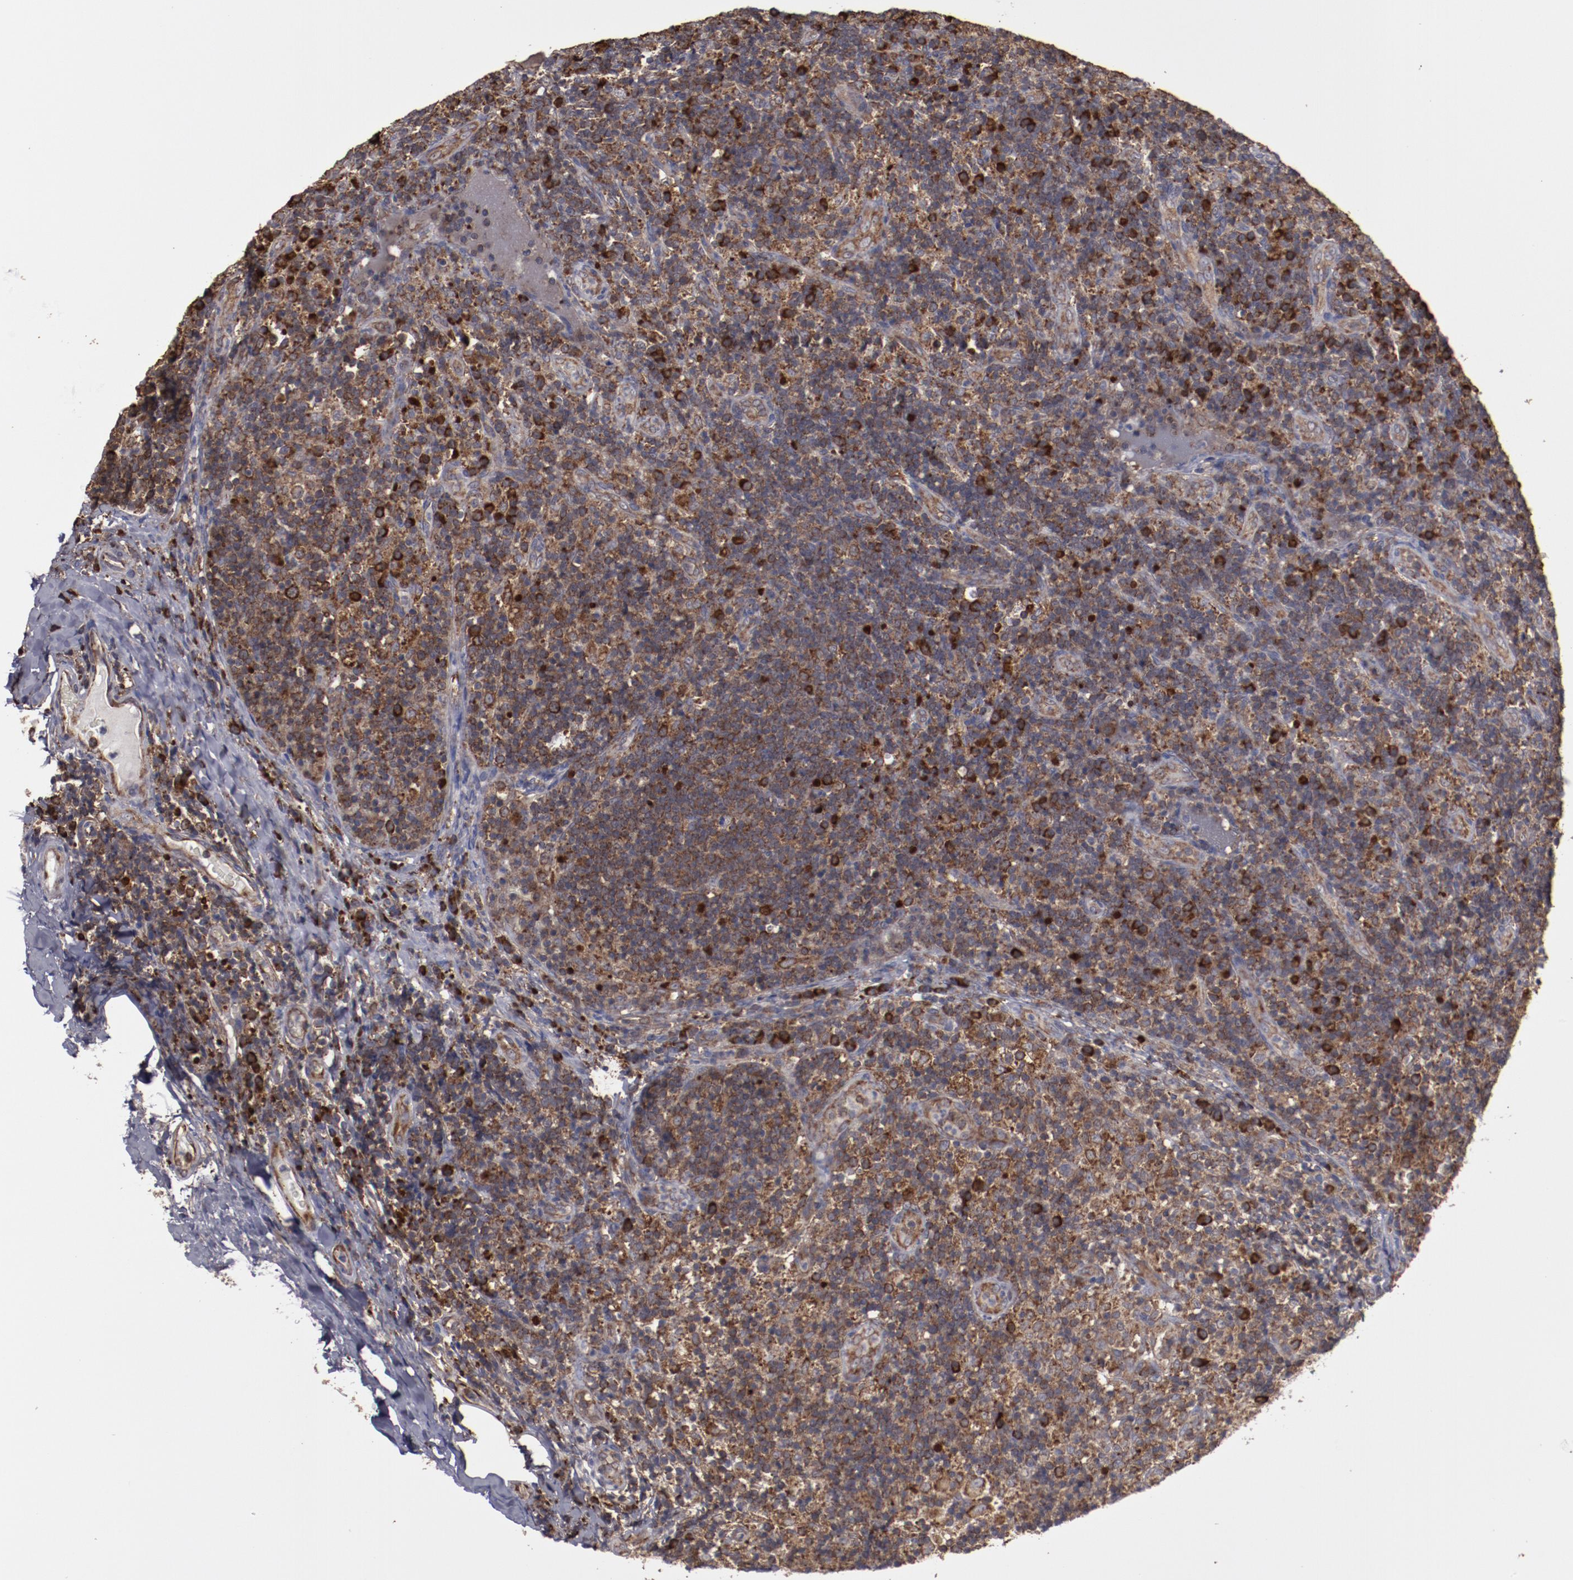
{"staining": {"intensity": "strong", "quantity": ">75%", "location": "cytoplasmic/membranous"}, "tissue": "lymph node", "cell_type": "Germinal center cells", "image_type": "normal", "snomed": [{"axis": "morphology", "description": "Normal tissue, NOS"}, {"axis": "morphology", "description": "Inflammation, NOS"}, {"axis": "topography", "description": "Lymph node"}], "caption": "DAB immunohistochemical staining of normal lymph node exhibits strong cytoplasmic/membranous protein positivity in approximately >75% of germinal center cells.", "gene": "RPS4X", "patient": {"sex": "male", "age": 46}}